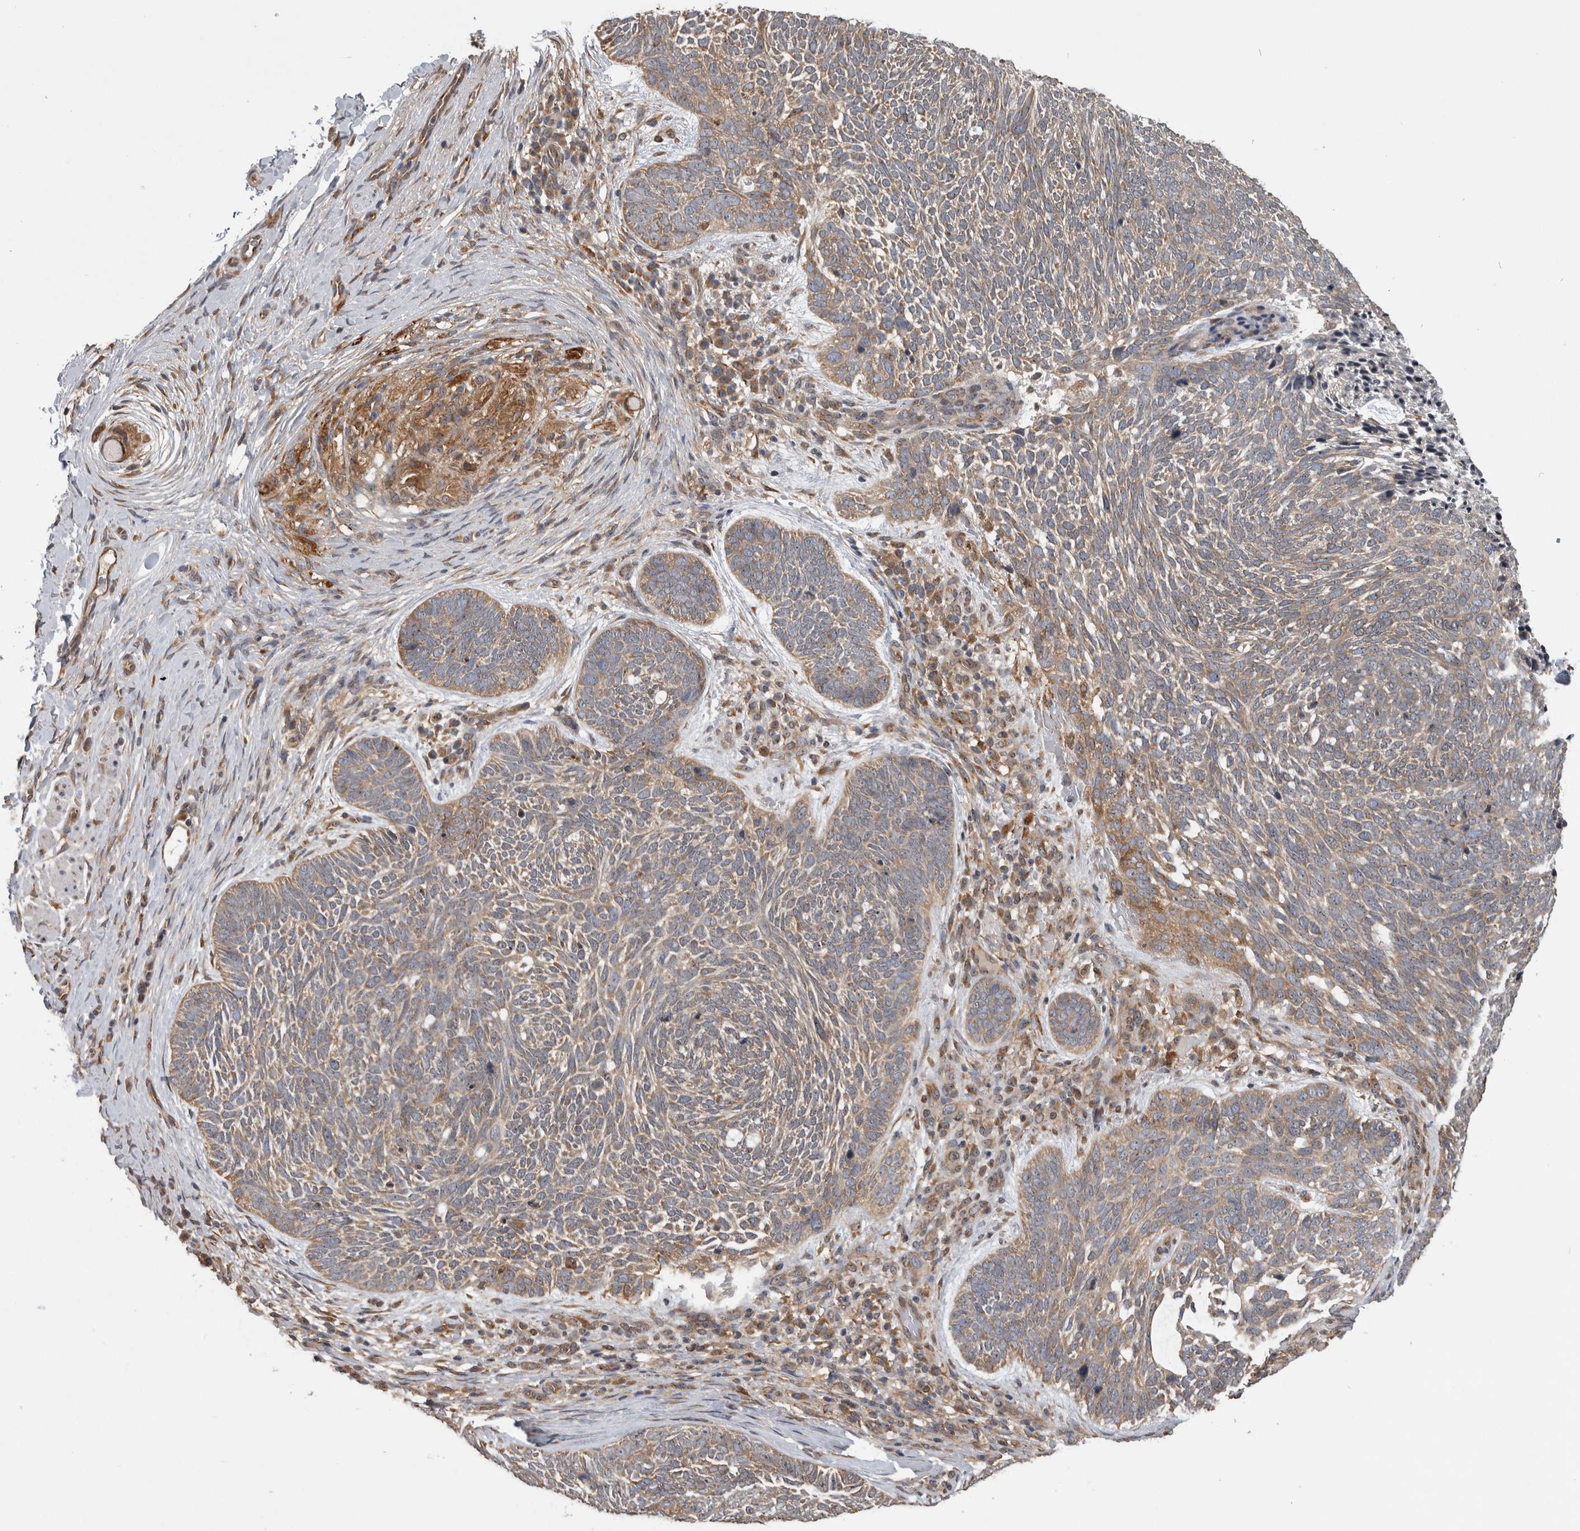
{"staining": {"intensity": "weak", "quantity": ">75%", "location": "cytoplasmic/membranous"}, "tissue": "skin cancer", "cell_type": "Tumor cells", "image_type": "cancer", "snomed": [{"axis": "morphology", "description": "Basal cell carcinoma"}, {"axis": "topography", "description": "Skin"}], "caption": "A brown stain labels weak cytoplasmic/membranous staining of a protein in skin basal cell carcinoma tumor cells. The staining was performed using DAB (3,3'-diaminobenzidine) to visualize the protein expression in brown, while the nuclei were stained in blue with hematoxylin (Magnification: 20x).", "gene": "ATXN2", "patient": {"sex": "female", "age": 85}}